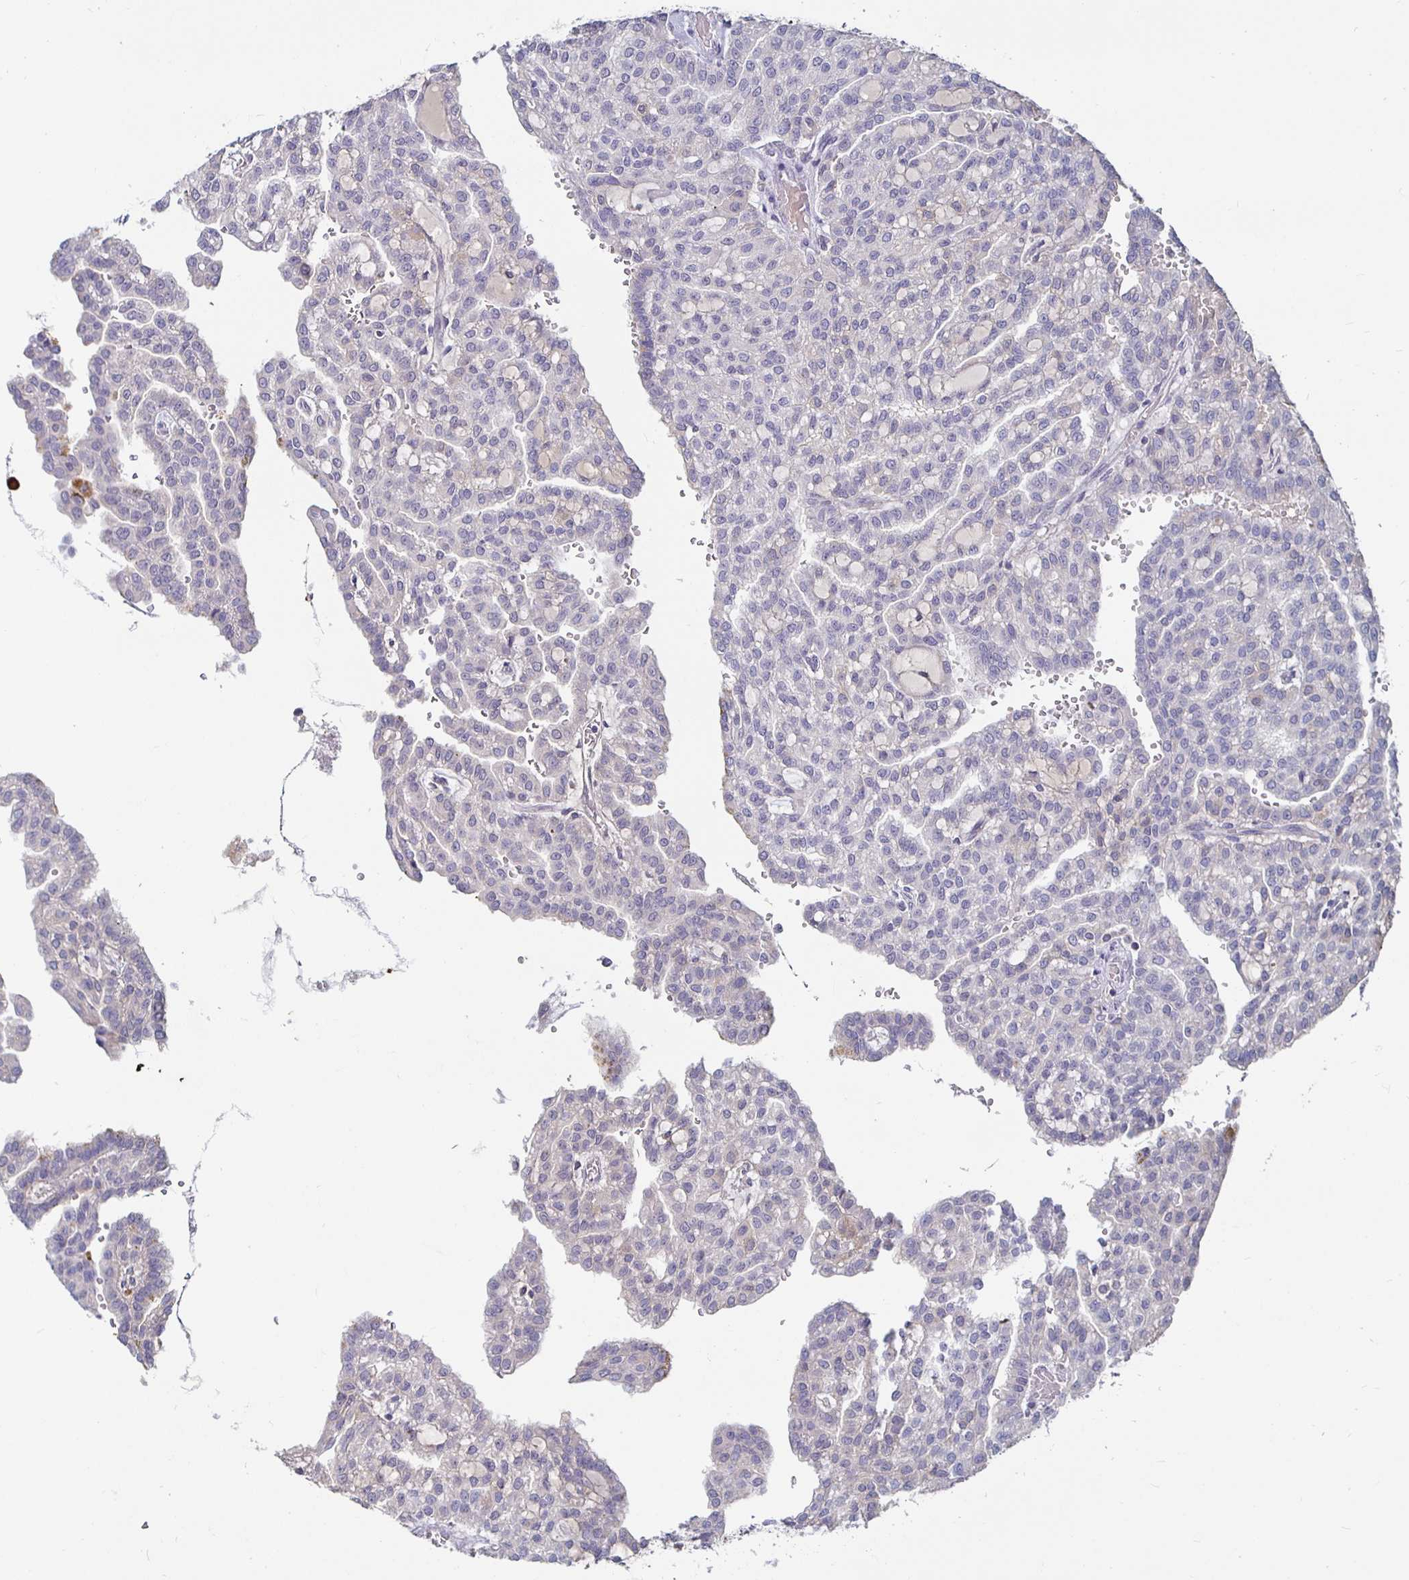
{"staining": {"intensity": "moderate", "quantity": "<25%", "location": "cytoplasmic/membranous"}, "tissue": "renal cancer", "cell_type": "Tumor cells", "image_type": "cancer", "snomed": [{"axis": "morphology", "description": "Adenocarcinoma, NOS"}, {"axis": "topography", "description": "Kidney"}], "caption": "A low amount of moderate cytoplasmic/membranous positivity is appreciated in approximately <25% of tumor cells in adenocarcinoma (renal) tissue.", "gene": "RNF144B", "patient": {"sex": "male", "age": 63}}